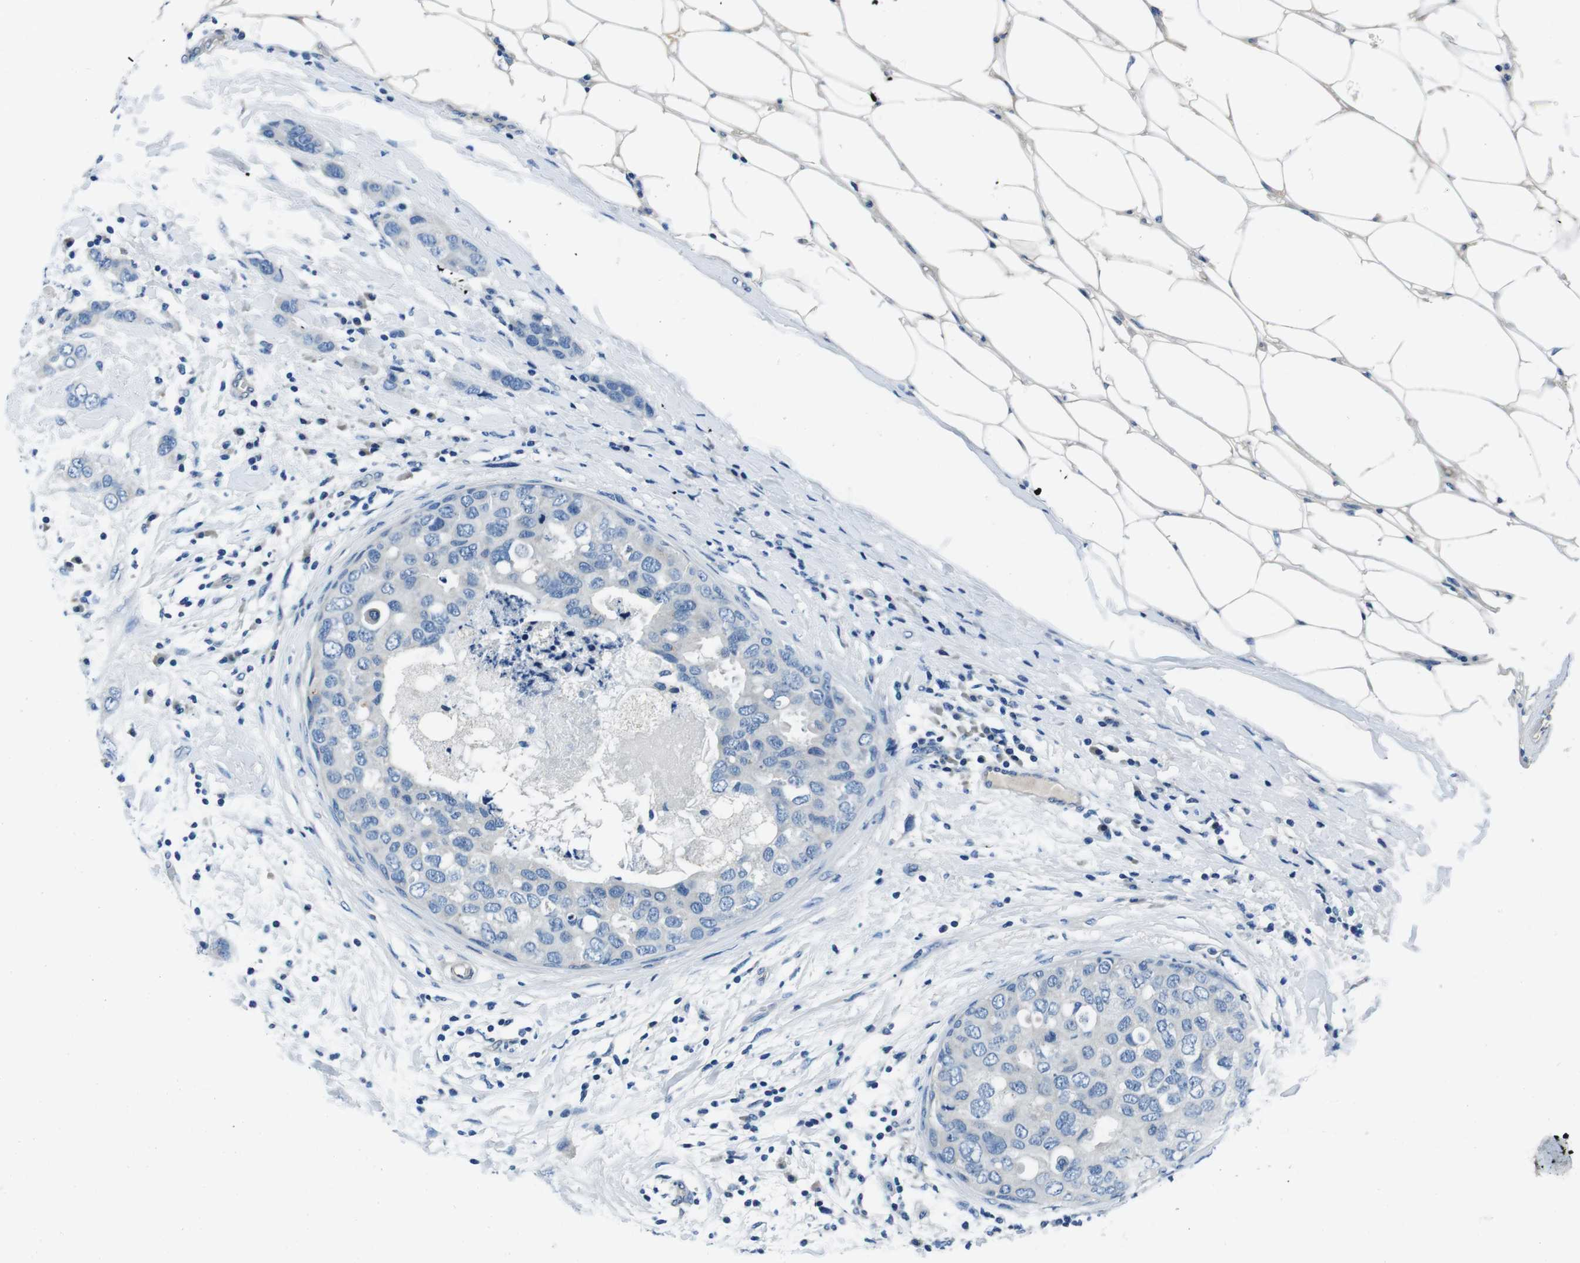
{"staining": {"intensity": "negative", "quantity": "none", "location": "none"}, "tissue": "breast cancer", "cell_type": "Tumor cells", "image_type": "cancer", "snomed": [{"axis": "morphology", "description": "Duct carcinoma"}, {"axis": "topography", "description": "Breast"}], "caption": "Photomicrograph shows no significant protein positivity in tumor cells of intraductal carcinoma (breast).", "gene": "CASQ1", "patient": {"sex": "female", "age": 50}}